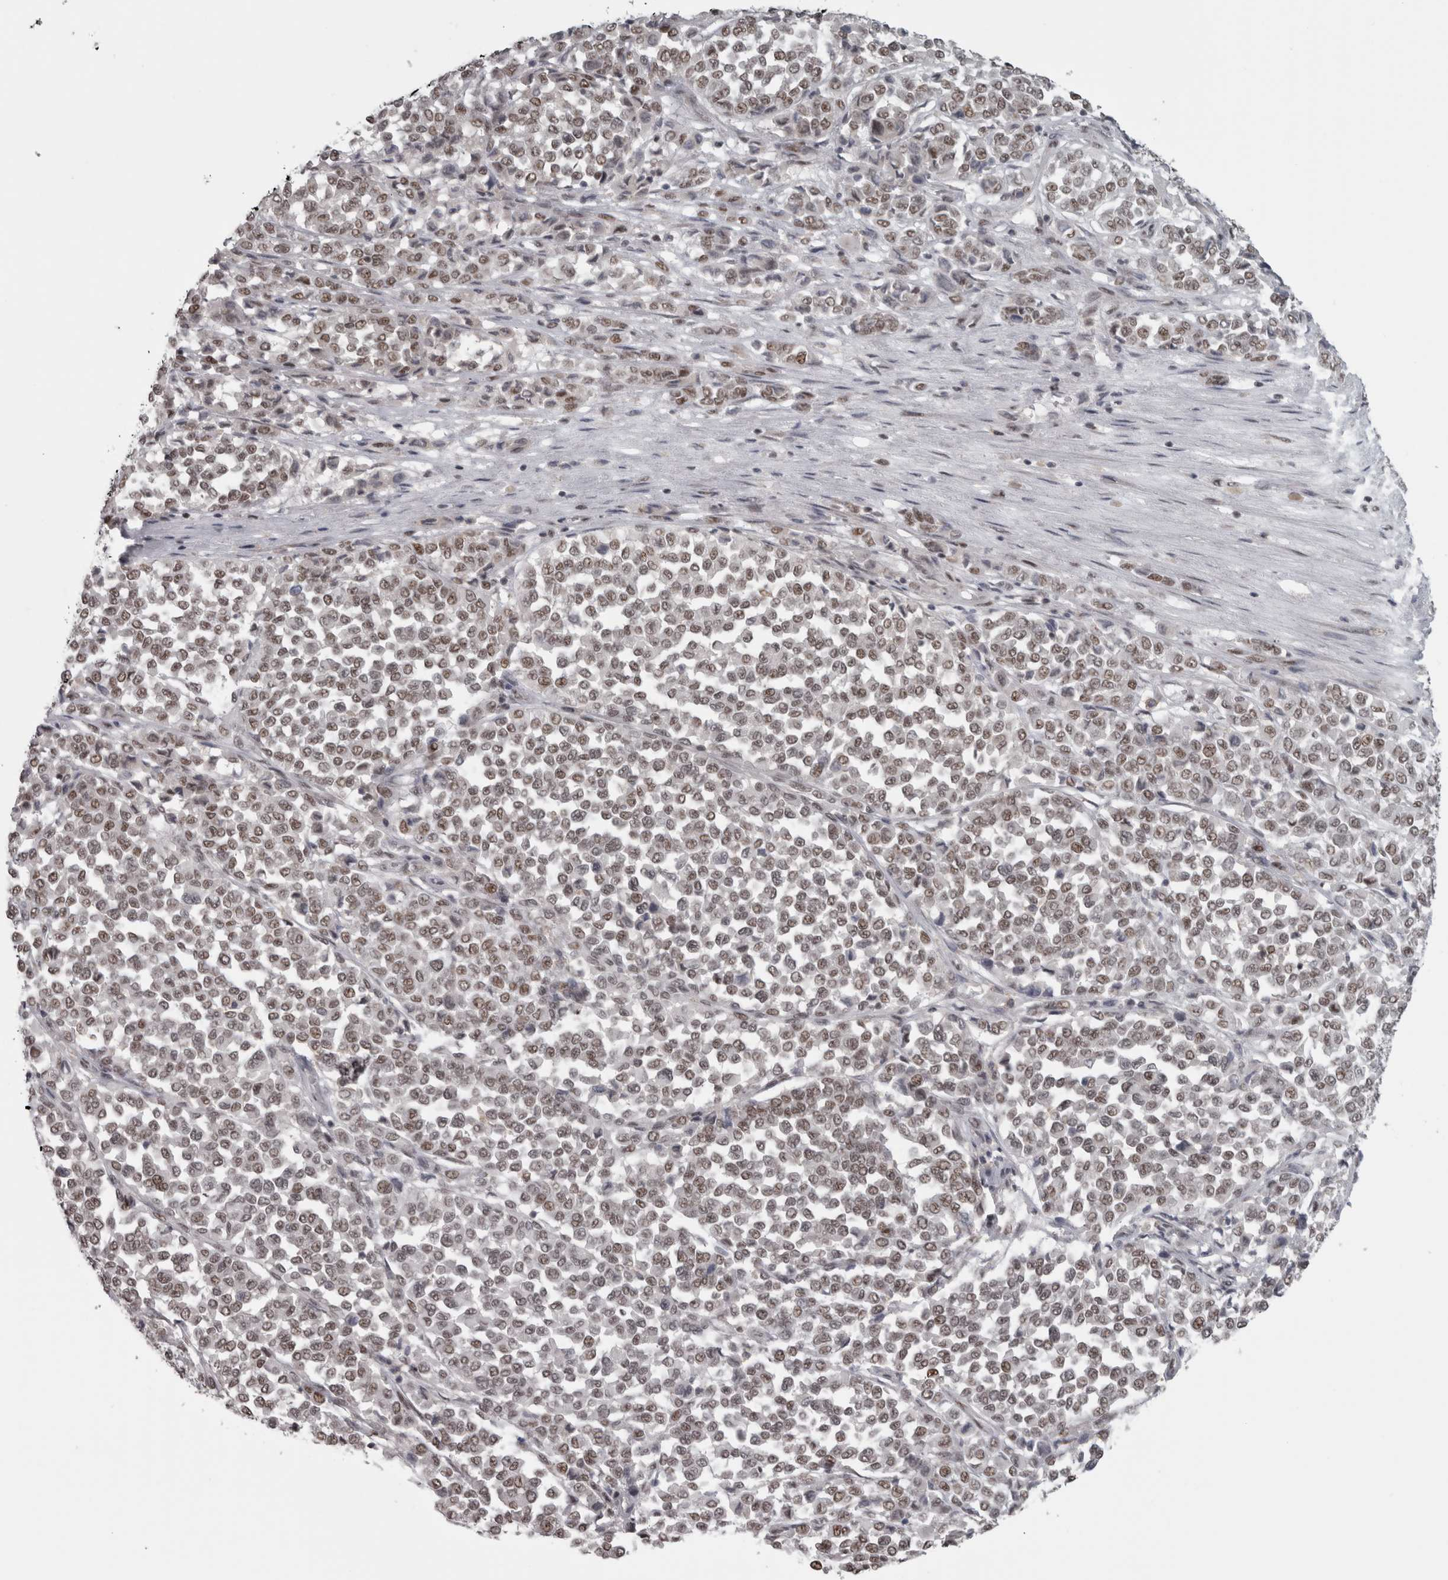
{"staining": {"intensity": "moderate", "quantity": ">75%", "location": "nuclear"}, "tissue": "melanoma", "cell_type": "Tumor cells", "image_type": "cancer", "snomed": [{"axis": "morphology", "description": "Malignant melanoma, Metastatic site"}, {"axis": "topography", "description": "Pancreas"}], "caption": "Immunohistochemical staining of malignant melanoma (metastatic site) displays moderate nuclear protein expression in approximately >75% of tumor cells.", "gene": "MICU3", "patient": {"sex": "female", "age": 30}}